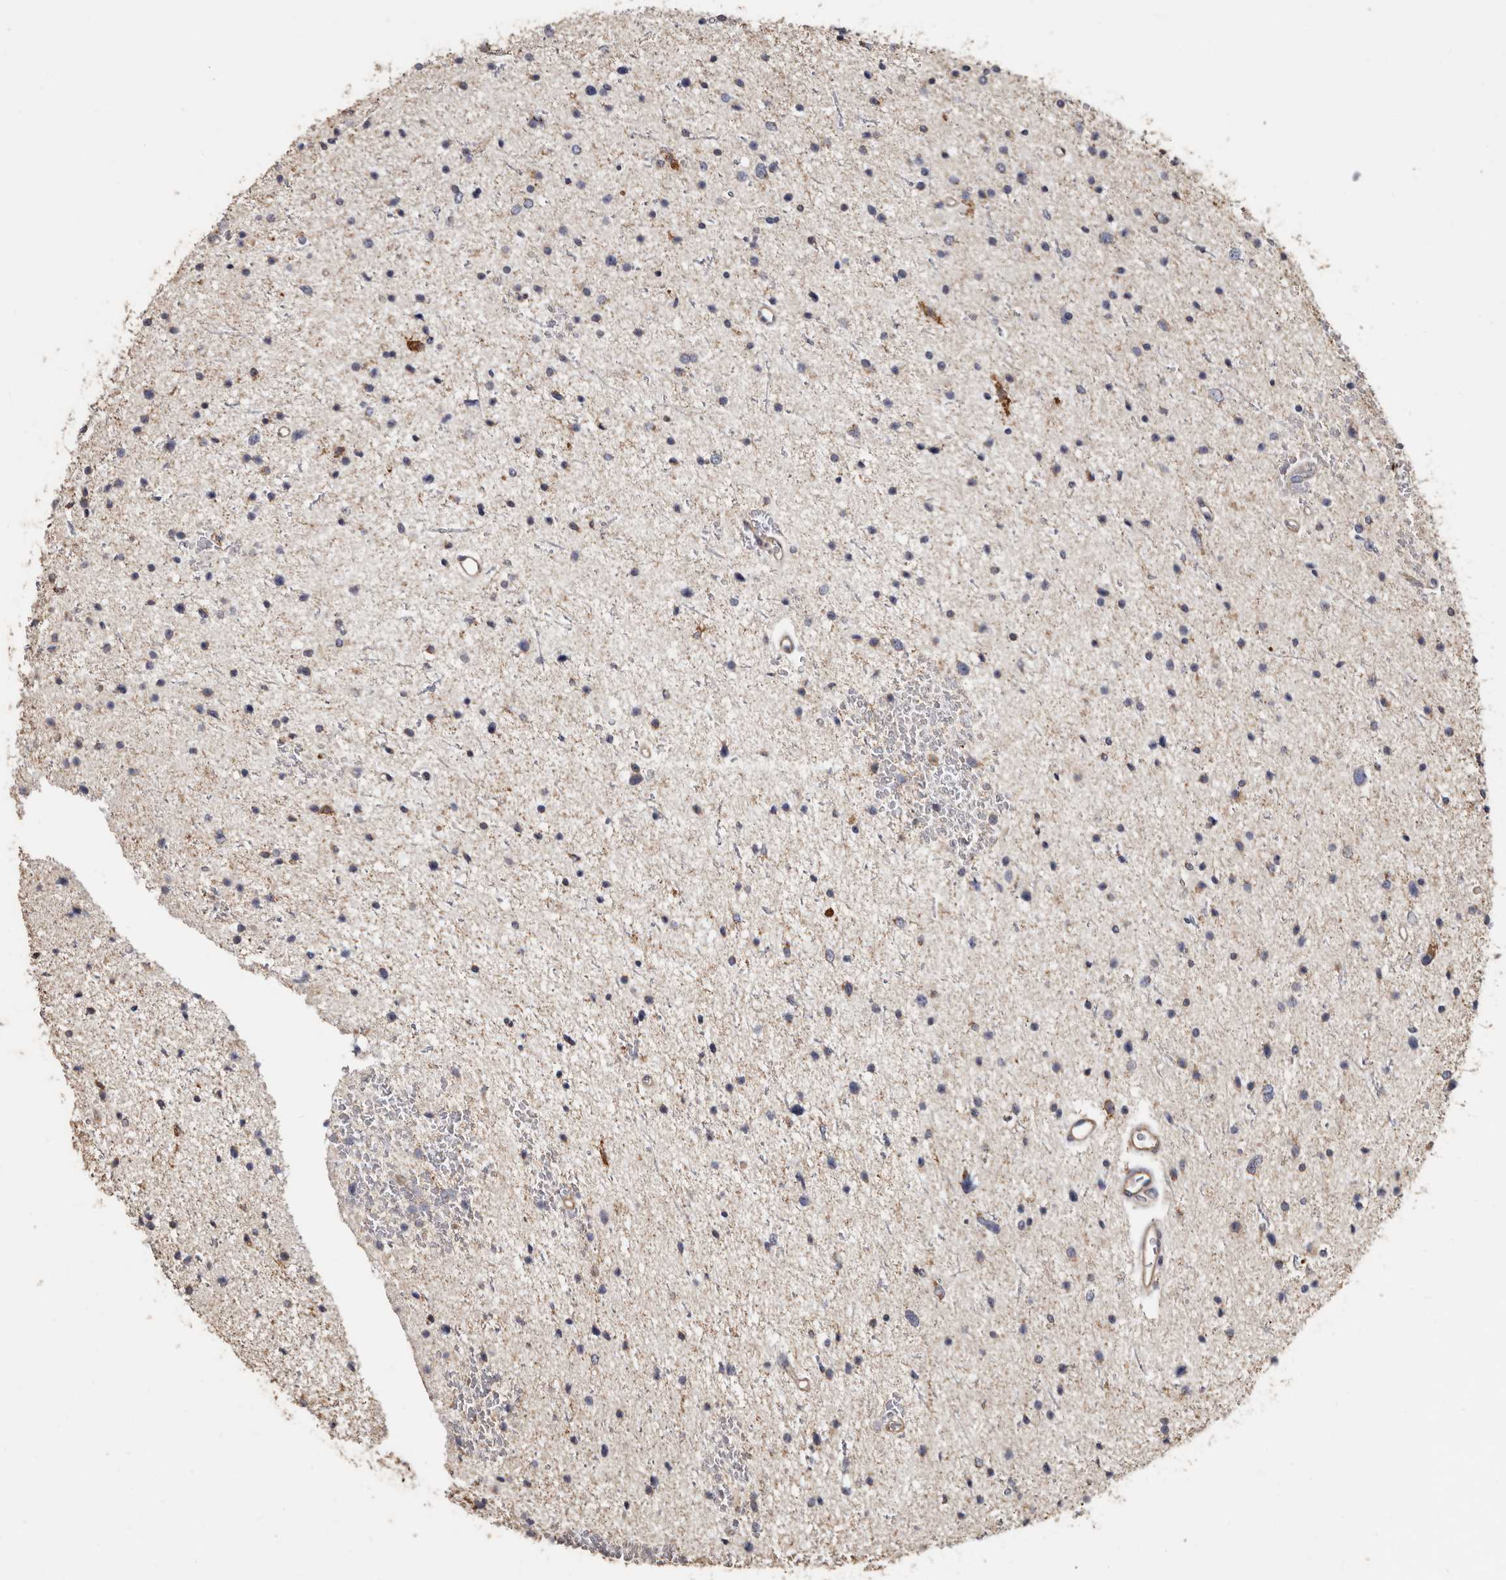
{"staining": {"intensity": "negative", "quantity": "none", "location": "none"}, "tissue": "glioma", "cell_type": "Tumor cells", "image_type": "cancer", "snomed": [{"axis": "morphology", "description": "Glioma, malignant, Low grade"}, {"axis": "topography", "description": "Brain"}], "caption": "Tumor cells are negative for protein expression in human low-grade glioma (malignant). (Immunohistochemistry, brightfield microscopy, high magnification).", "gene": "OSGIN2", "patient": {"sex": "female", "age": 37}}